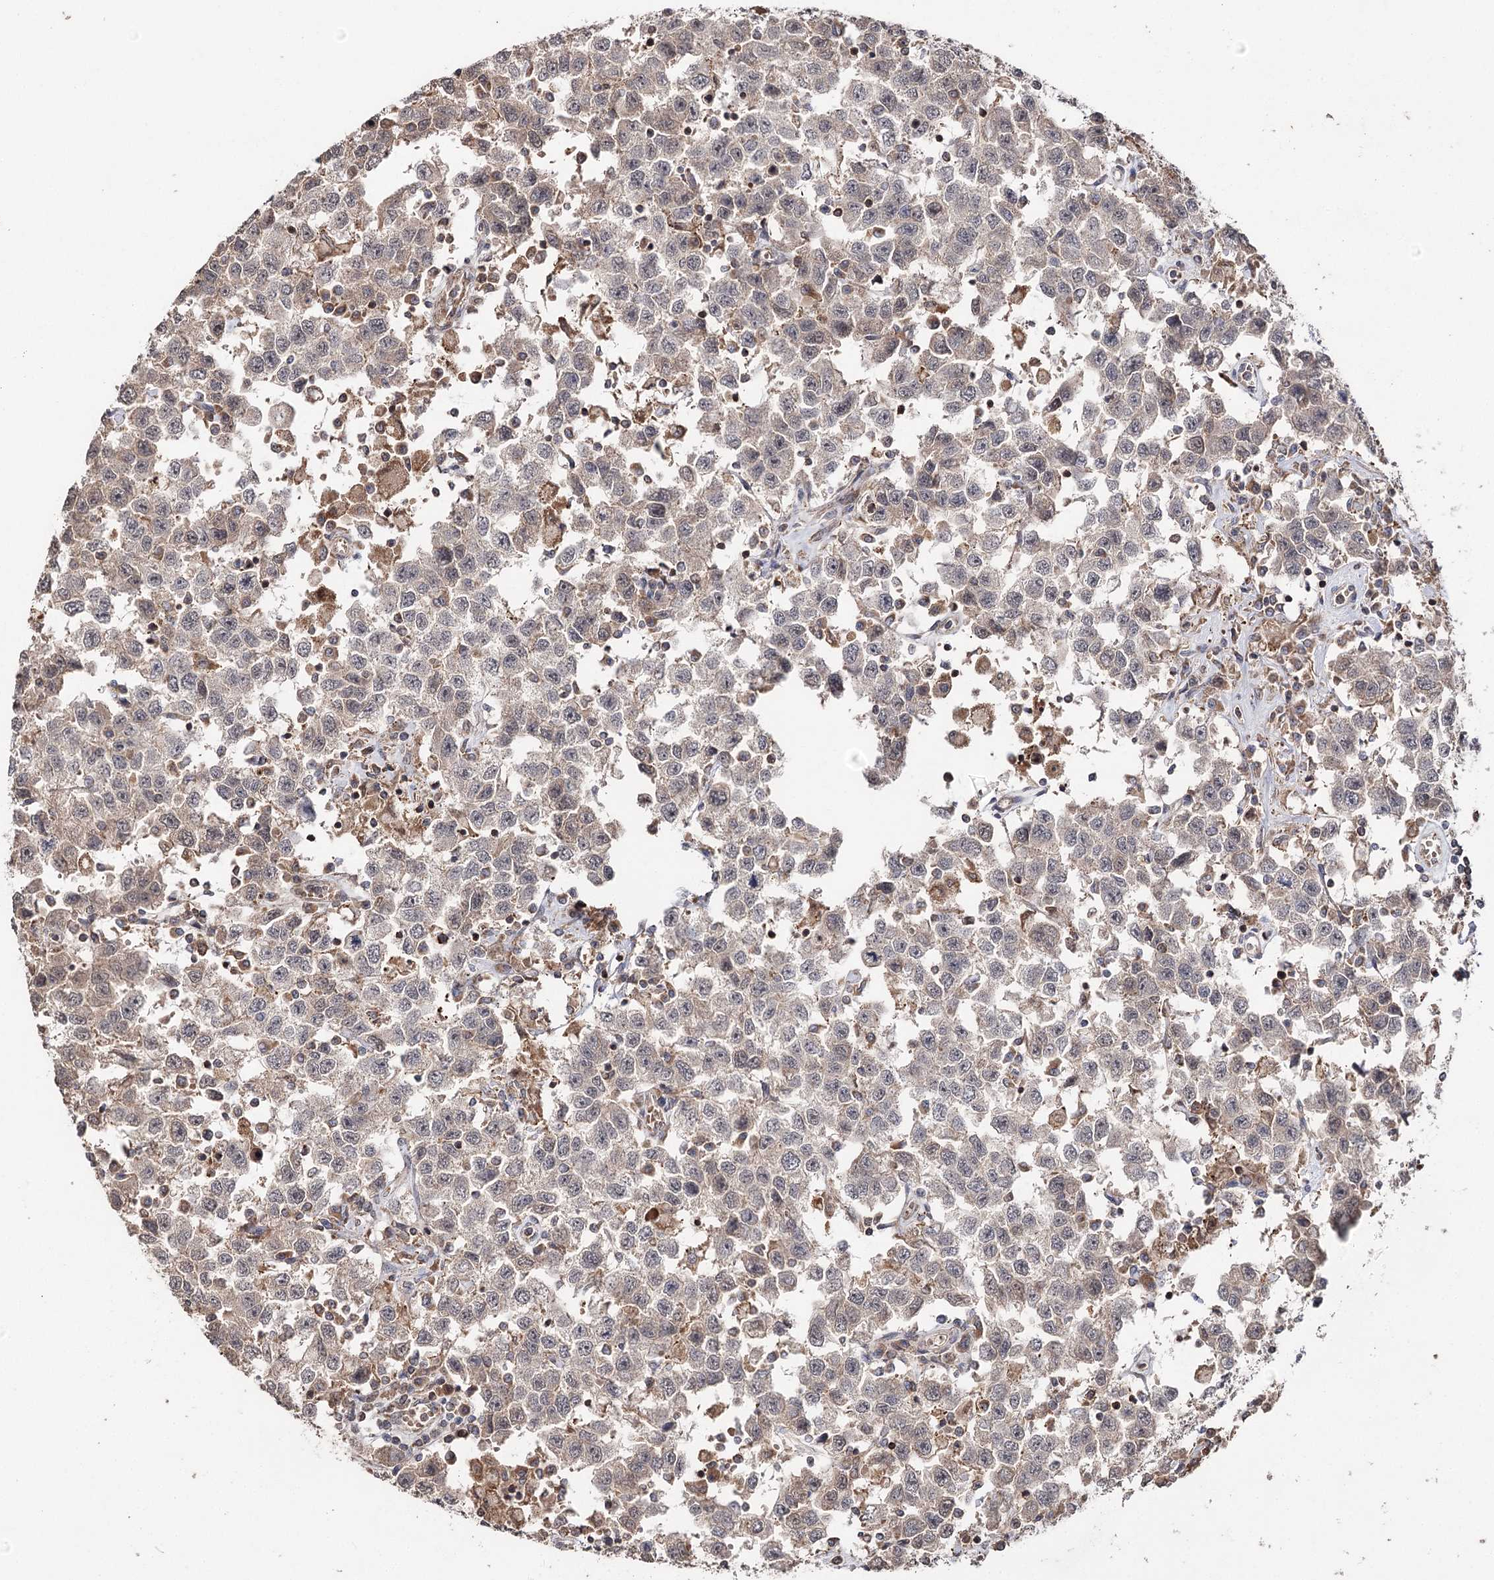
{"staining": {"intensity": "negative", "quantity": "none", "location": "none"}, "tissue": "testis cancer", "cell_type": "Tumor cells", "image_type": "cancer", "snomed": [{"axis": "morphology", "description": "Seminoma, NOS"}, {"axis": "topography", "description": "Testis"}], "caption": "Tumor cells show no significant protein staining in testis cancer (seminoma).", "gene": "MINDY3", "patient": {"sex": "male", "age": 41}}